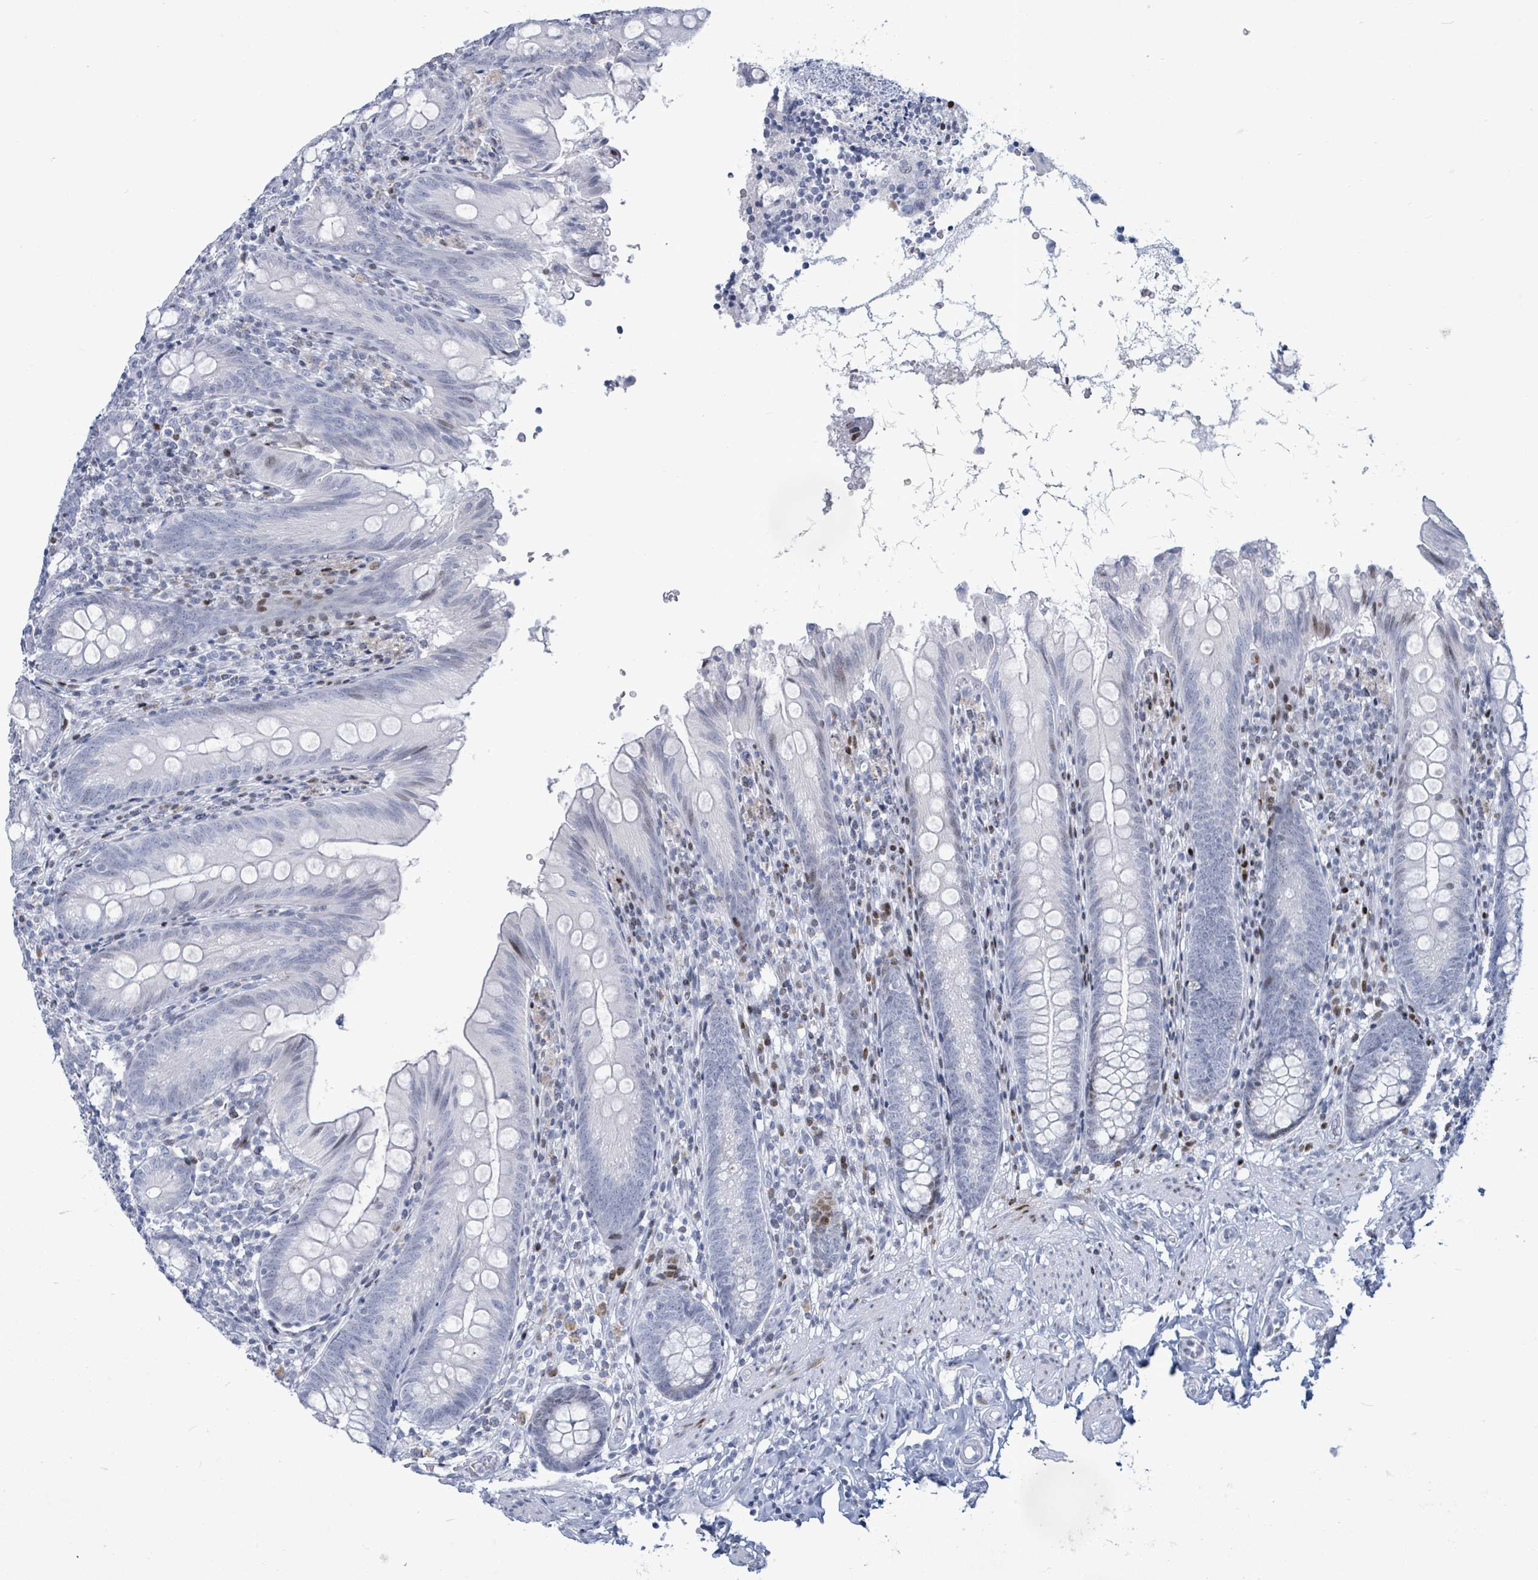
{"staining": {"intensity": "strong", "quantity": "<25%", "location": "nuclear"}, "tissue": "appendix", "cell_type": "Glandular cells", "image_type": "normal", "snomed": [{"axis": "morphology", "description": "Normal tissue, NOS"}, {"axis": "topography", "description": "Appendix"}], "caption": "High-power microscopy captured an immunohistochemistry (IHC) micrograph of unremarkable appendix, revealing strong nuclear expression in approximately <25% of glandular cells.", "gene": "MALL", "patient": {"sex": "male", "age": 55}}